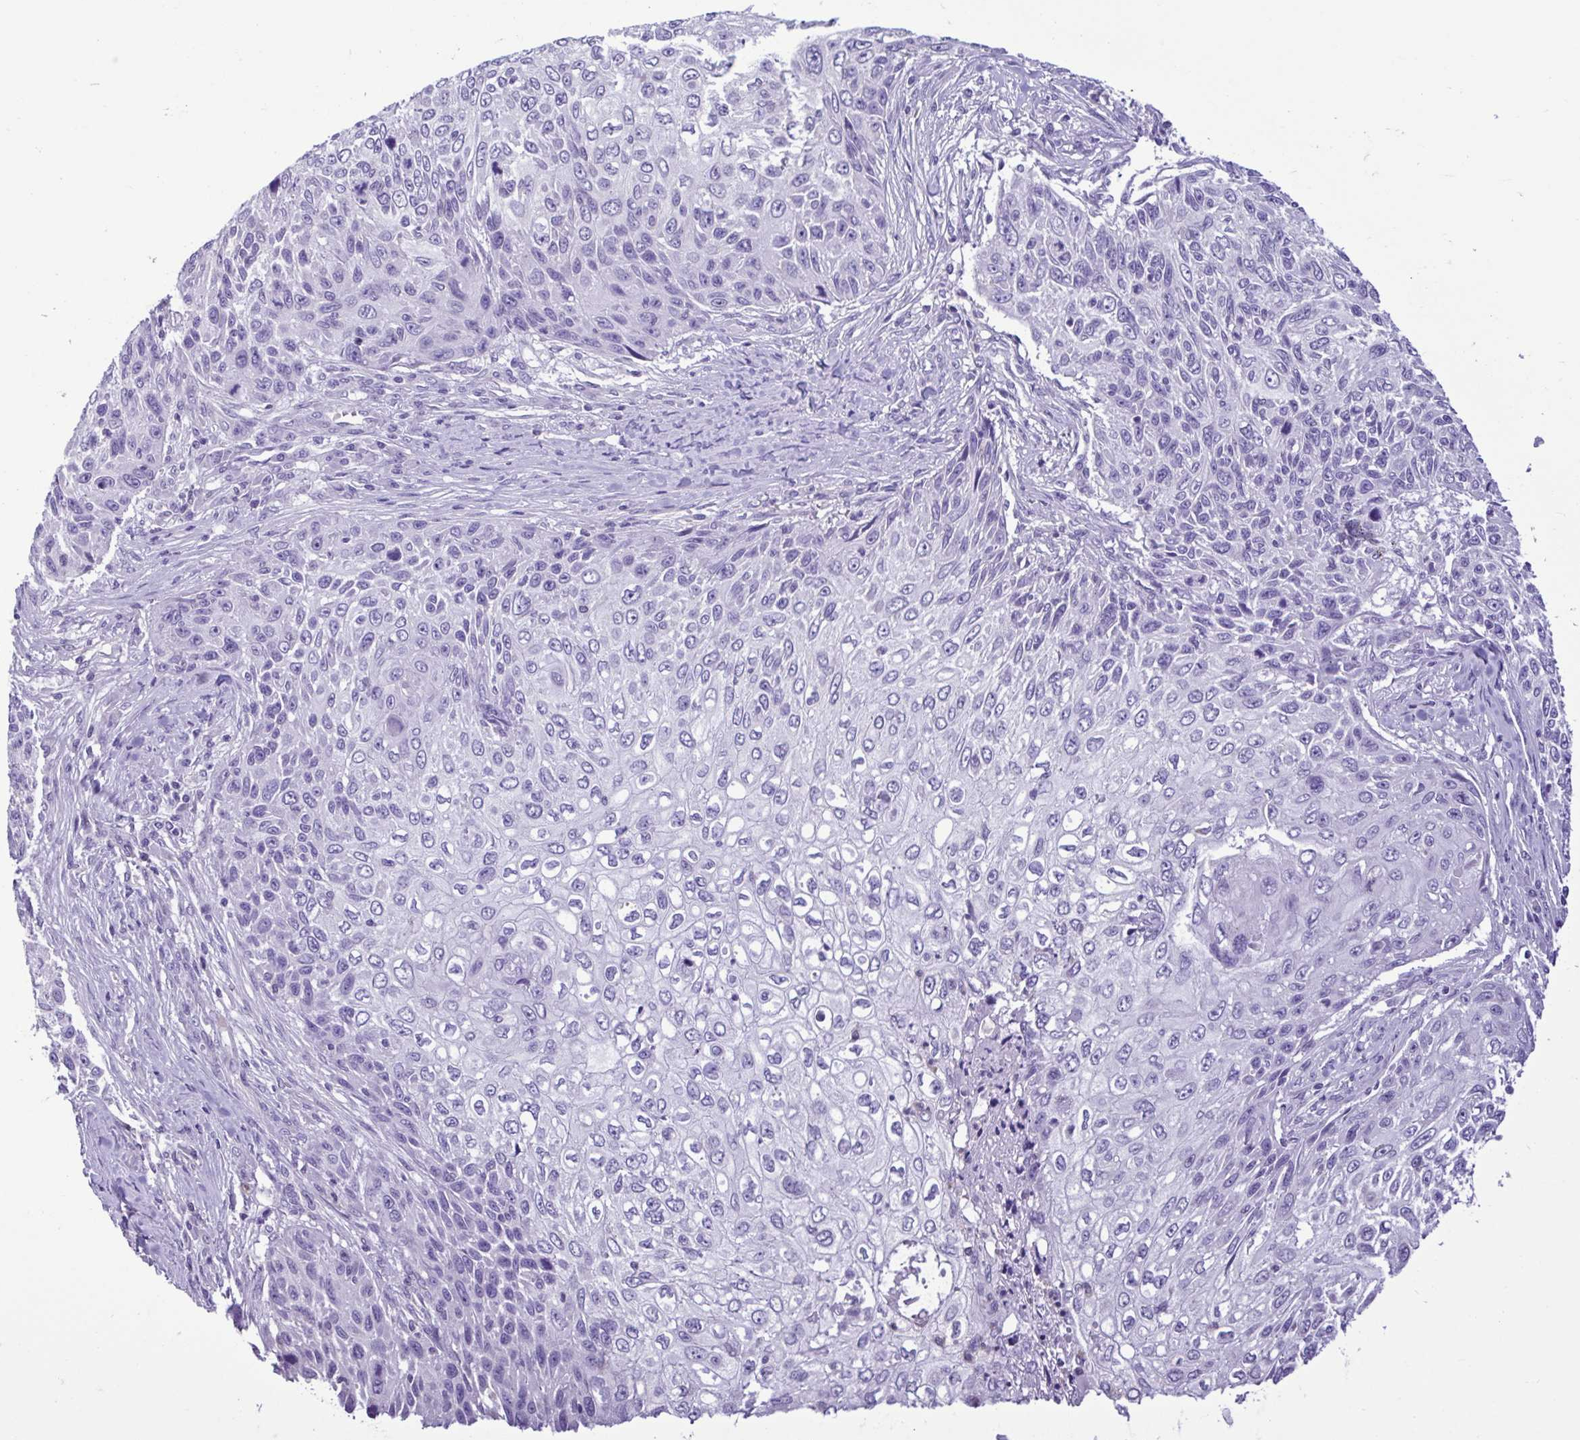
{"staining": {"intensity": "negative", "quantity": "none", "location": "none"}, "tissue": "skin cancer", "cell_type": "Tumor cells", "image_type": "cancer", "snomed": [{"axis": "morphology", "description": "Squamous cell carcinoma, NOS"}, {"axis": "topography", "description": "Skin"}], "caption": "There is no significant staining in tumor cells of skin cancer (squamous cell carcinoma).", "gene": "CBY2", "patient": {"sex": "male", "age": 92}}